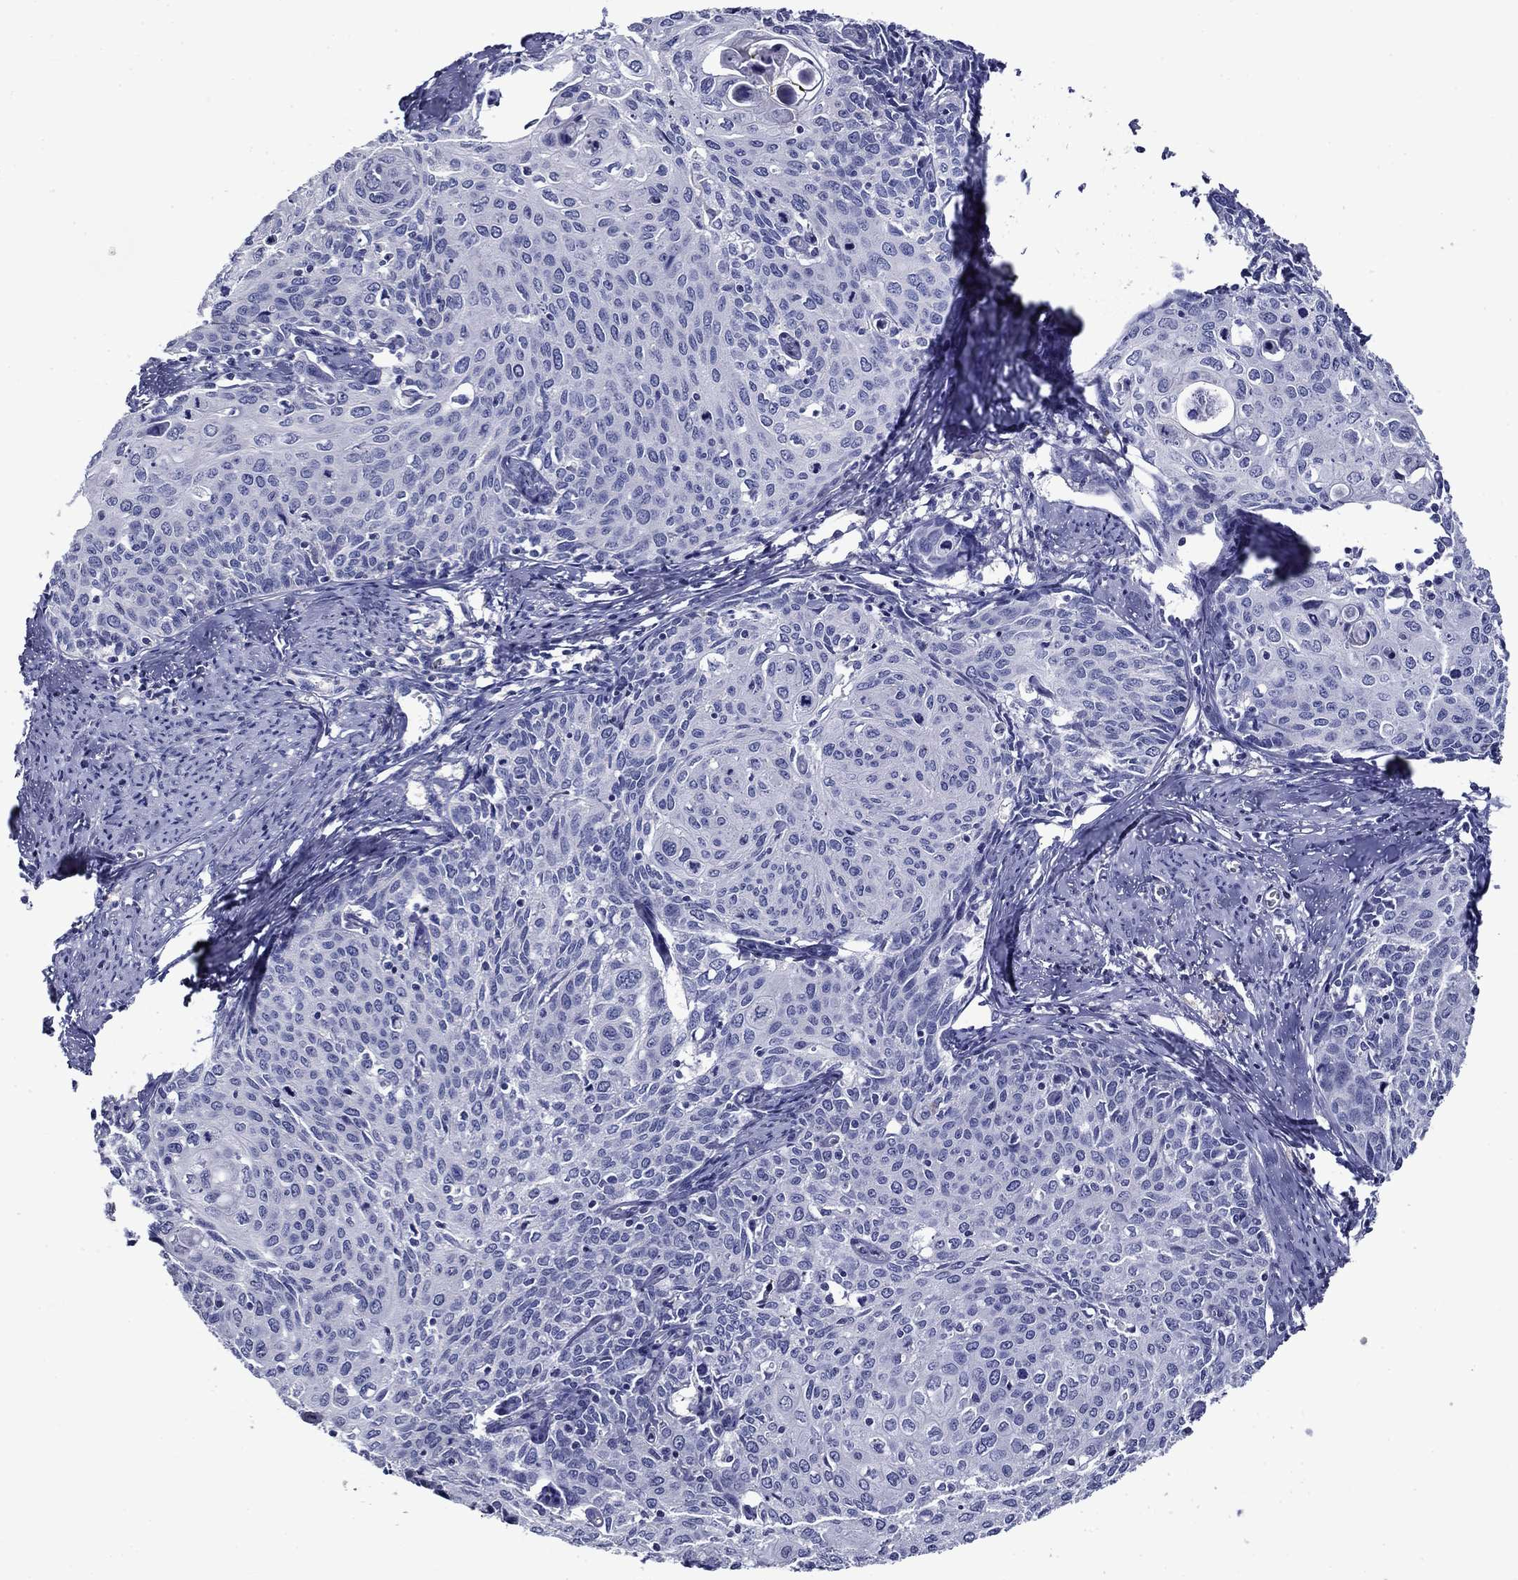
{"staining": {"intensity": "negative", "quantity": "none", "location": "none"}, "tissue": "cervical cancer", "cell_type": "Tumor cells", "image_type": "cancer", "snomed": [{"axis": "morphology", "description": "Squamous cell carcinoma, NOS"}, {"axis": "topography", "description": "Cervix"}], "caption": "Histopathology image shows no protein expression in tumor cells of cervical cancer (squamous cell carcinoma) tissue.", "gene": "CNDP1", "patient": {"sex": "female", "age": 62}}